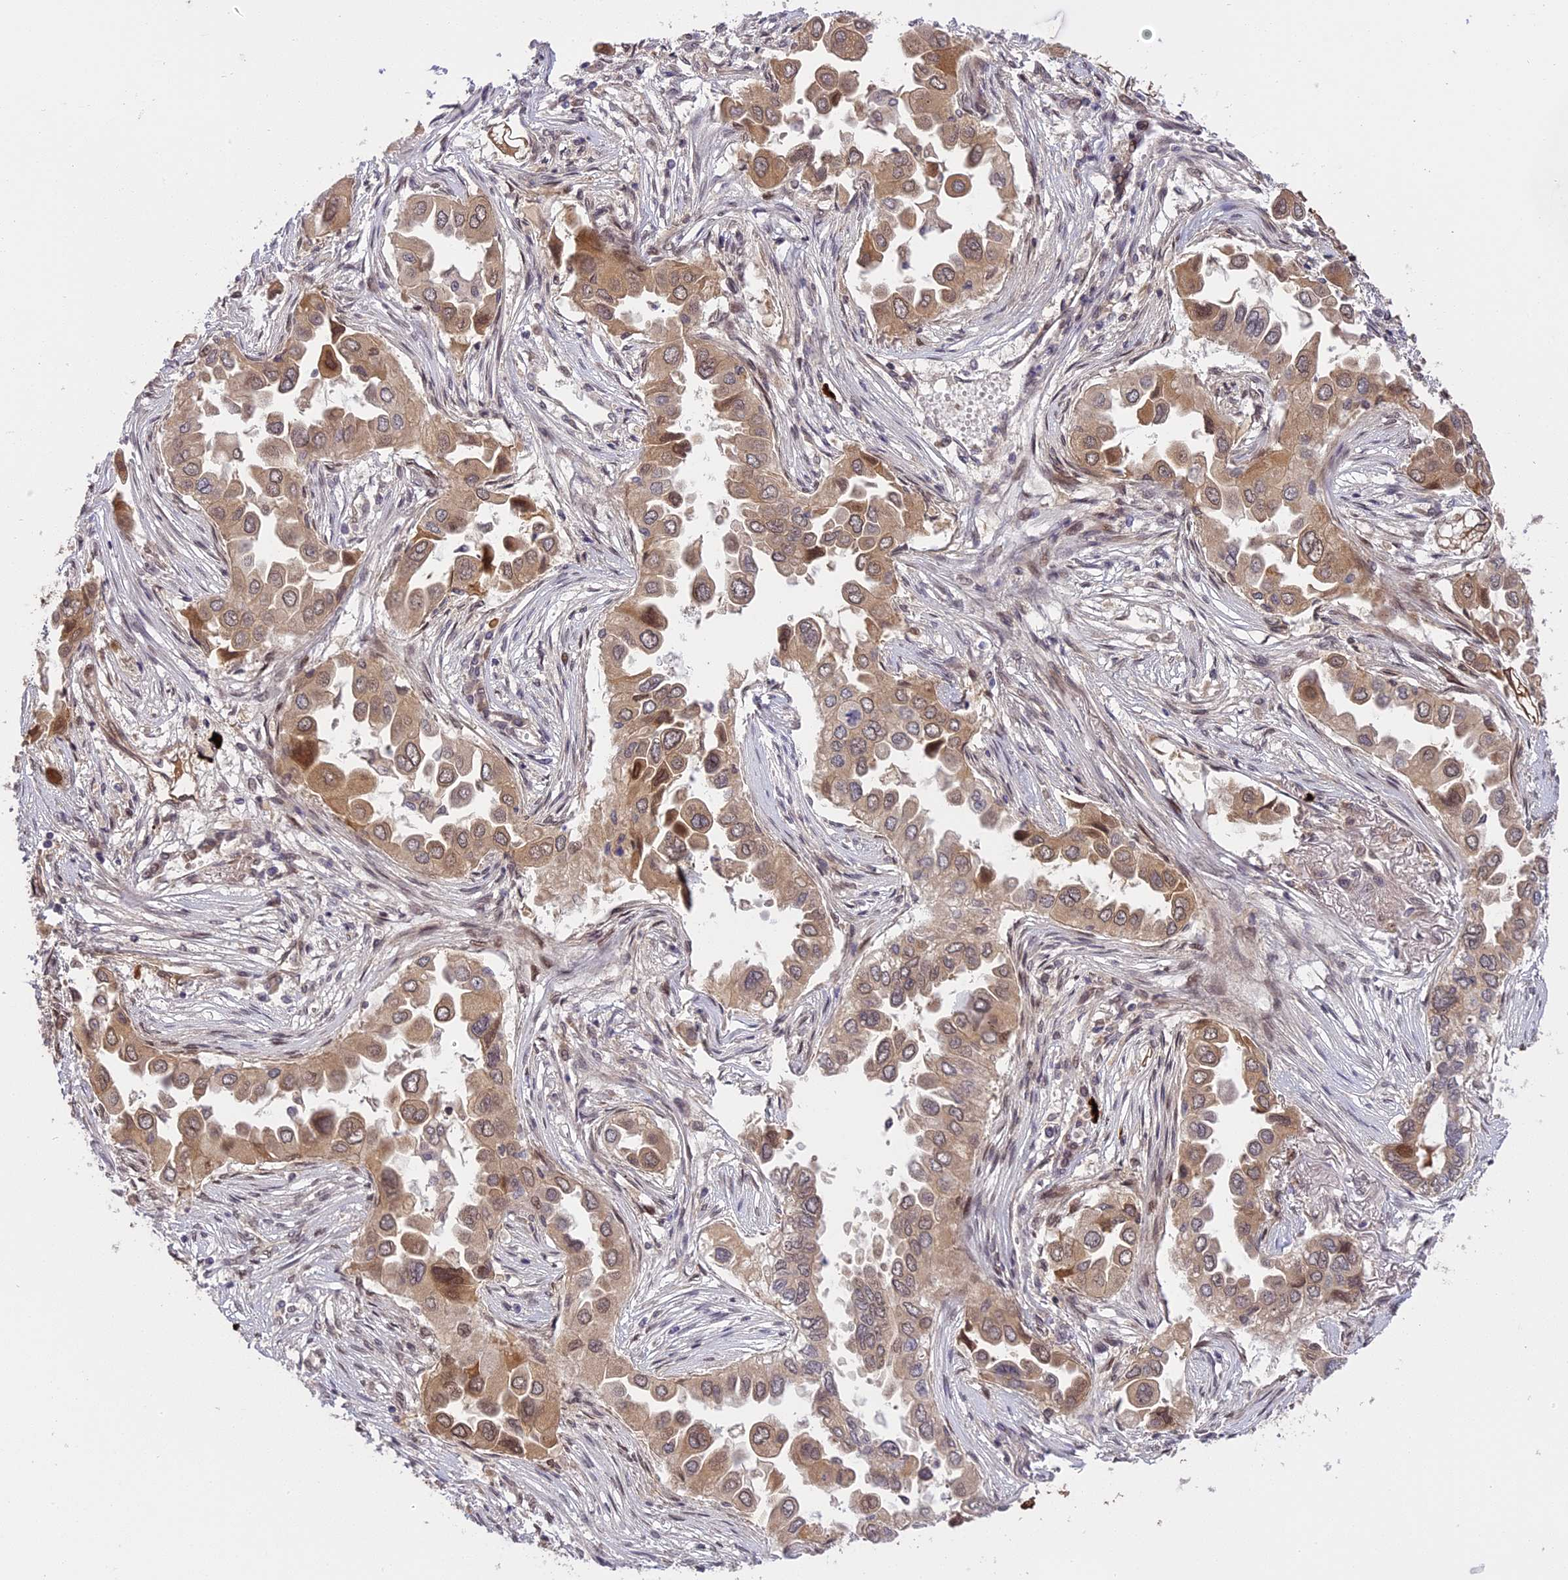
{"staining": {"intensity": "moderate", "quantity": "<25%", "location": "cytoplasmic/membranous,nuclear"}, "tissue": "lung cancer", "cell_type": "Tumor cells", "image_type": "cancer", "snomed": [{"axis": "morphology", "description": "Adenocarcinoma, NOS"}, {"axis": "topography", "description": "Lung"}], "caption": "A low amount of moderate cytoplasmic/membranous and nuclear staining is present in about <25% of tumor cells in lung cancer (adenocarcinoma) tissue. The protein of interest is shown in brown color, while the nuclei are stained blue.", "gene": "PRELID2", "patient": {"sex": "female", "age": 76}}